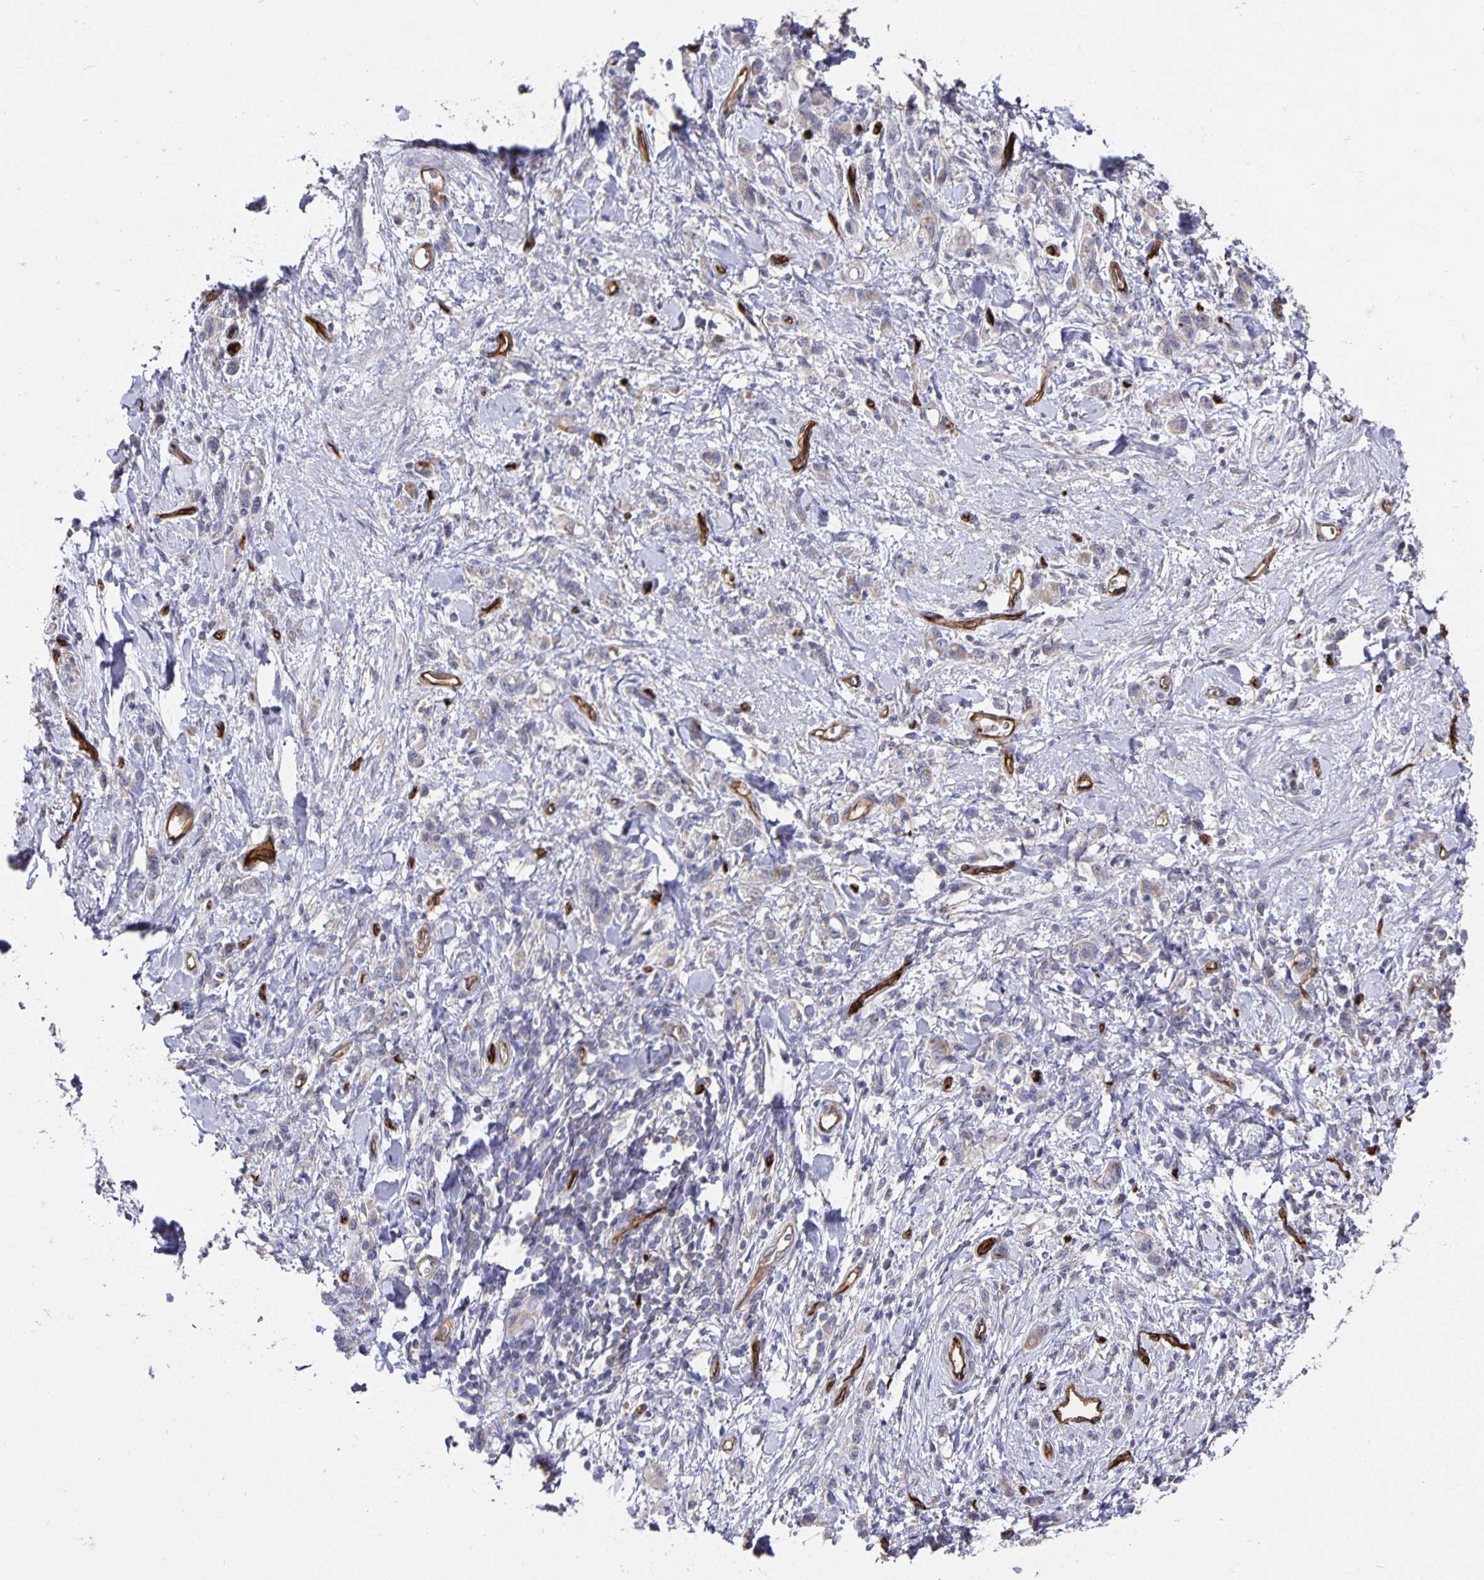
{"staining": {"intensity": "negative", "quantity": "none", "location": "none"}, "tissue": "stomach cancer", "cell_type": "Tumor cells", "image_type": "cancer", "snomed": [{"axis": "morphology", "description": "Adenocarcinoma, NOS"}, {"axis": "topography", "description": "Stomach"}], "caption": "This is an immunohistochemistry photomicrograph of human adenocarcinoma (stomach). There is no staining in tumor cells.", "gene": "PODXL", "patient": {"sex": "male", "age": 77}}